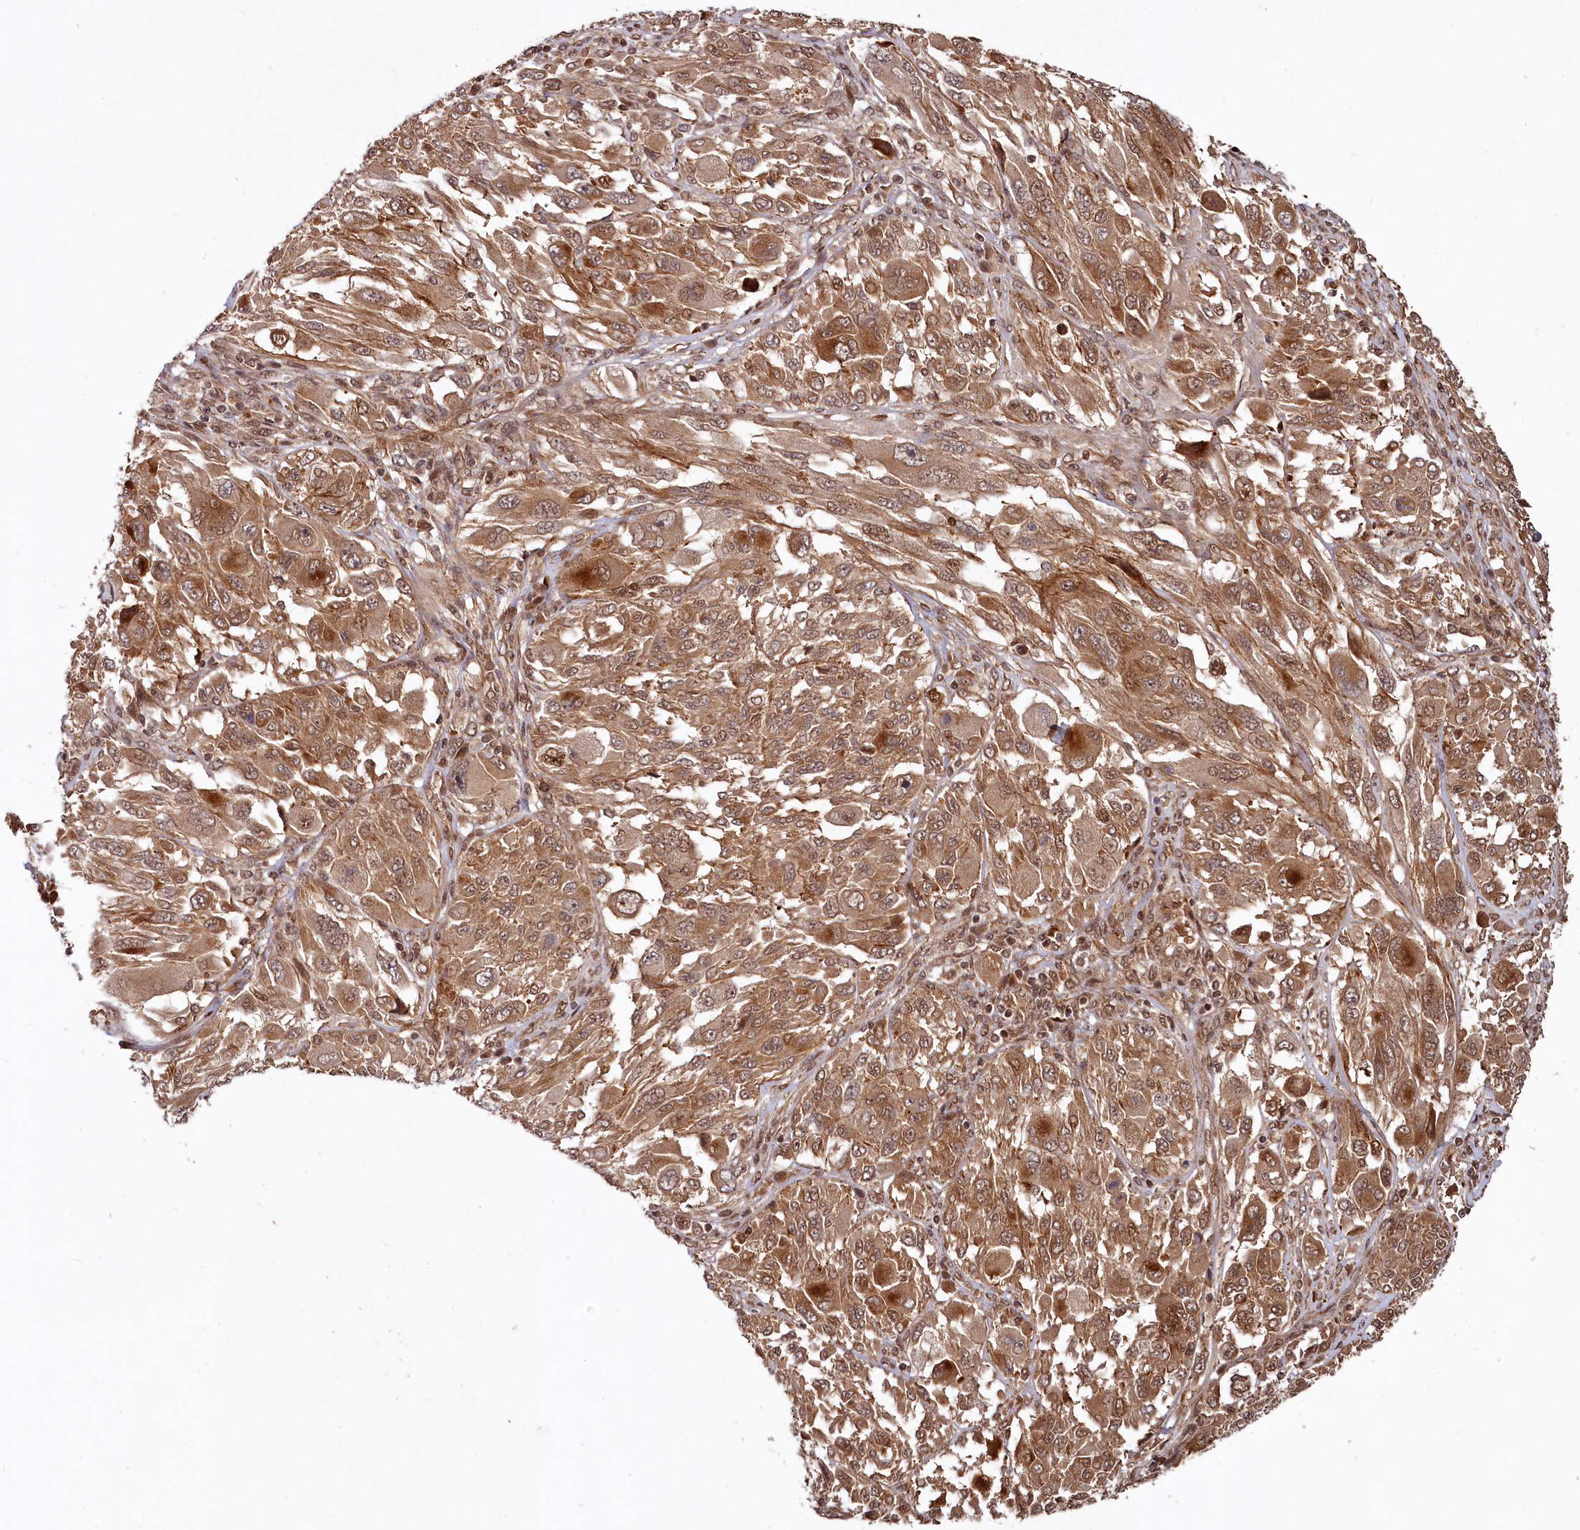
{"staining": {"intensity": "moderate", "quantity": ">75%", "location": "cytoplasmic/membranous,nuclear"}, "tissue": "melanoma", "cell_type": "Tumor cells", "image_type": "cancer", "snomed": [{"axis": "morphology", "description": "Malignant melanoma, NOS"}, {"axis": "topography", "description": "Skin"}], "caption": "Tumor cells display medium levels of moderate cytoplasmic/membranous and nuclear positivity in about >75% of cells in human malignant melanoma.", "gene": "TRIM23", "patient": {"sex": "female", "age": 91}}